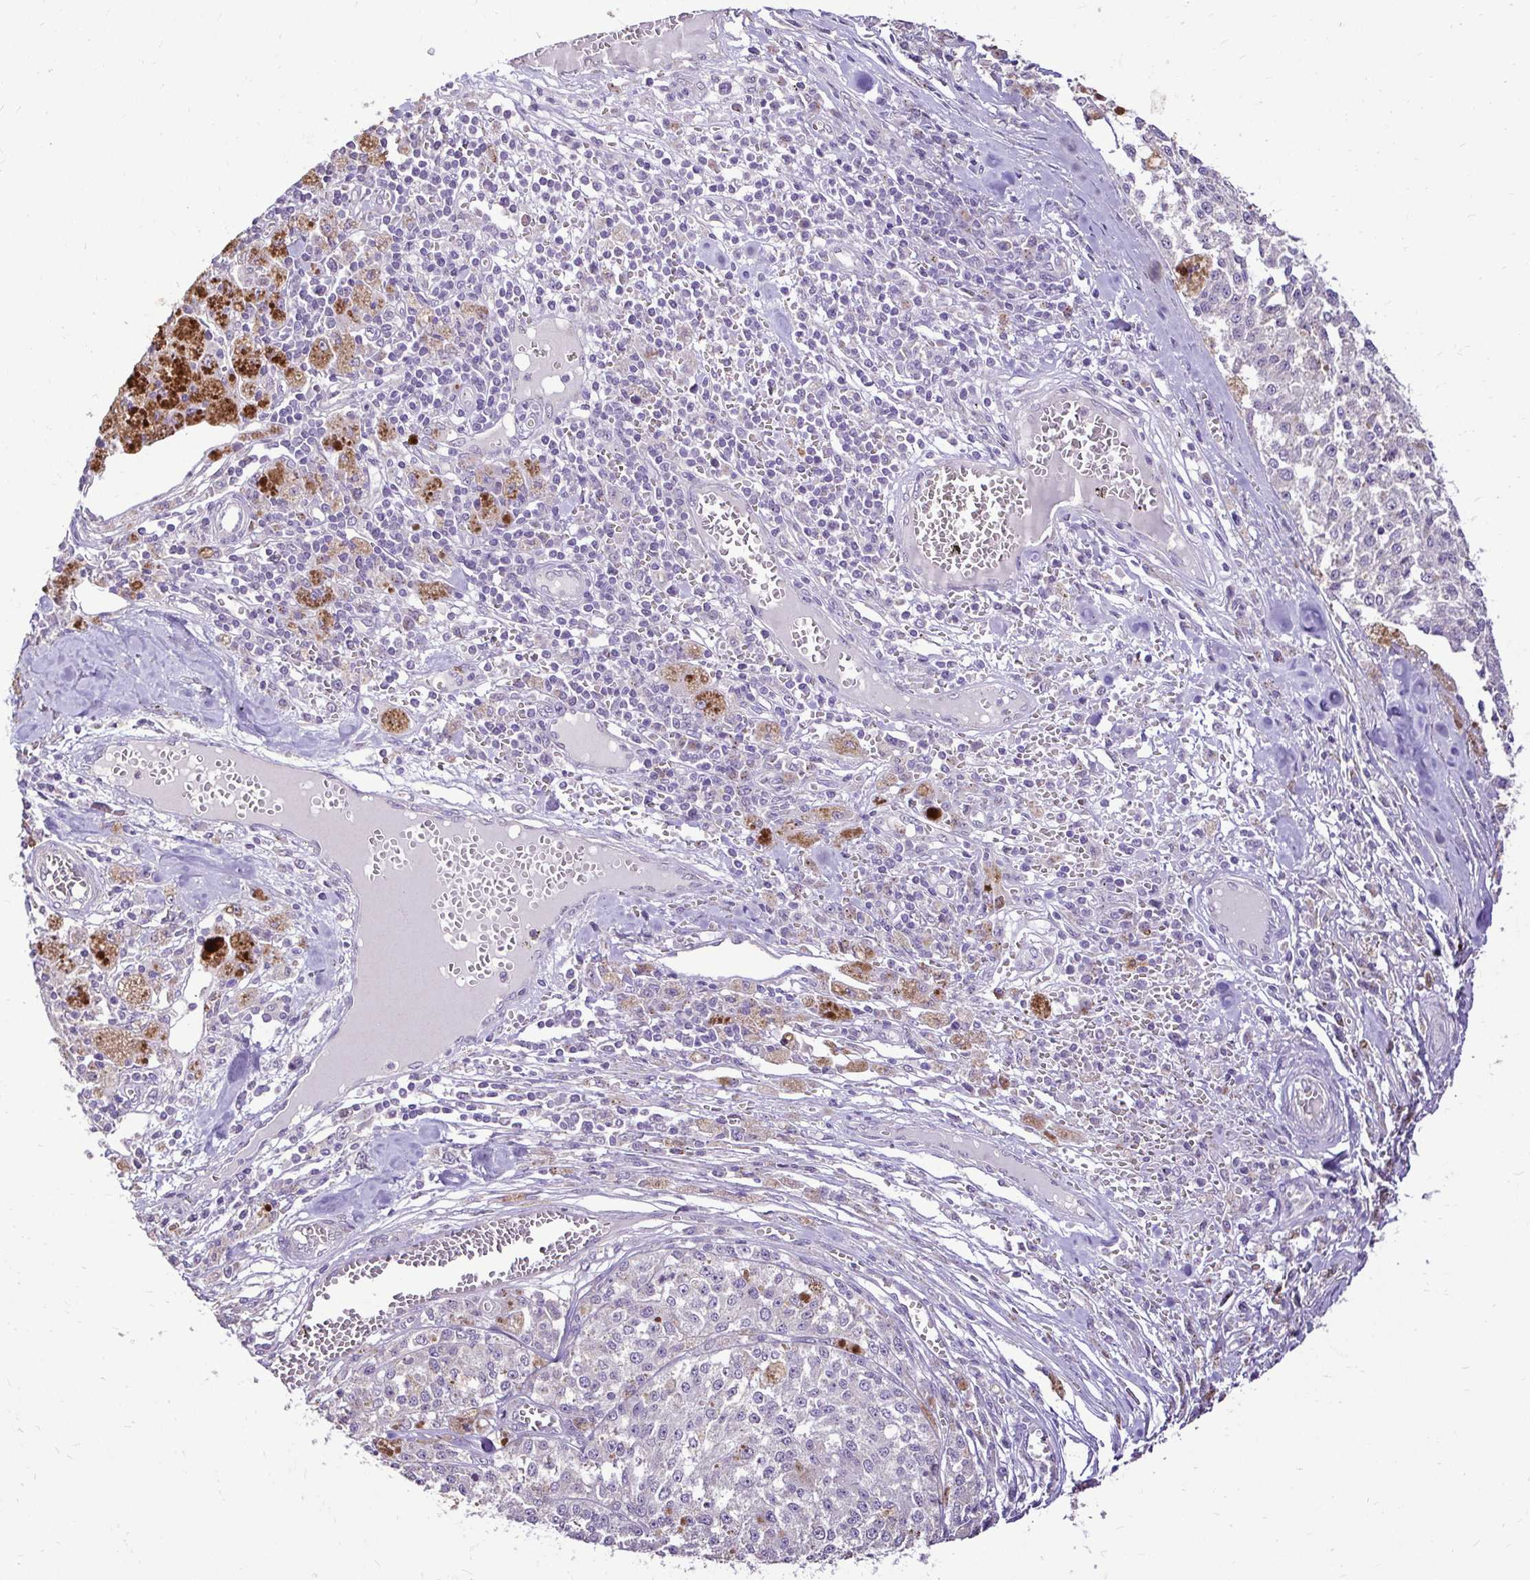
{"staining": {"intensity": "negative", "quantity": "none", "location": "none"}, "tissue": "melanoma", "cell_type": "Tumor cells", "image_type": "cancer", "snomed": [{"axis": "morphology", "description": "Malignant melanoma, Metastatic site"}, {"axis": "topography", "description": "Lymph node"}], "caption": "This is an immunohistochemistry (IHC) histopathology image of human malignant melanoma (metastatic site). There is no expression in tumor cells.", "gene": "KIAA1210", "patient": {"sex": "female", "age": 64}}